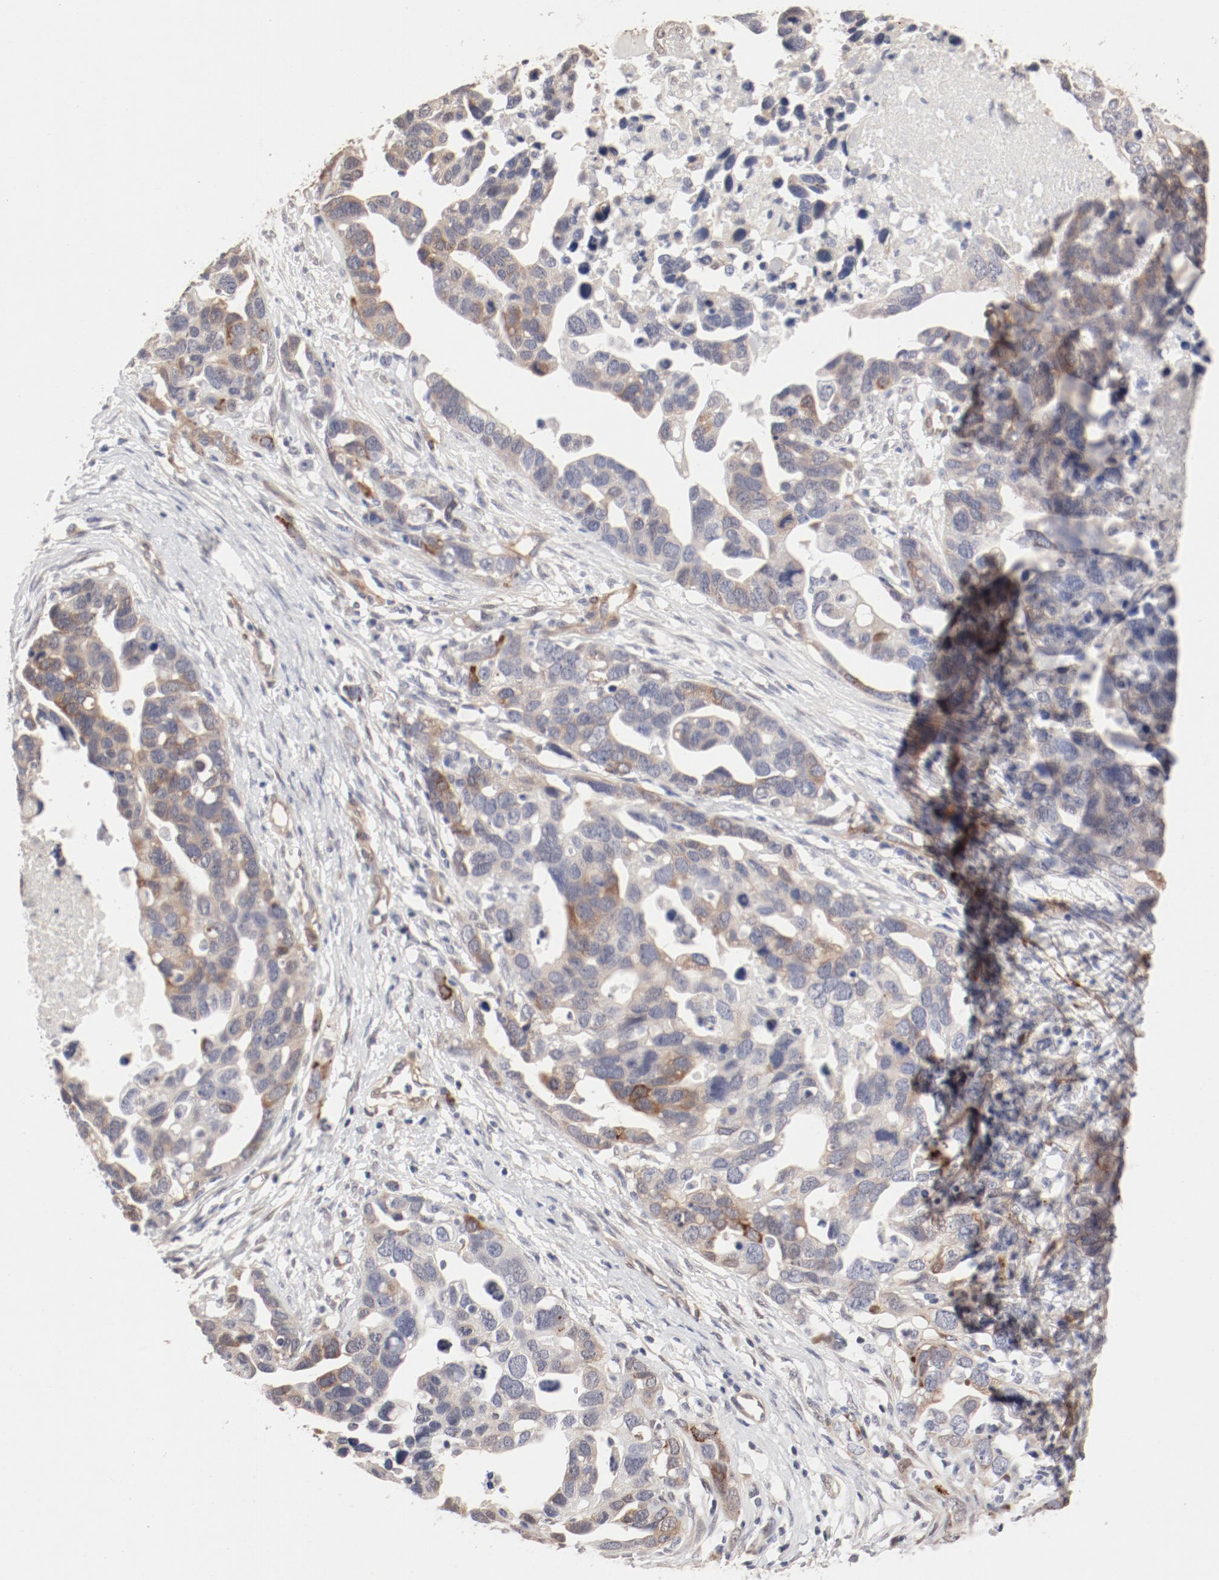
{"staining": {"intensity": "moderate", "quantity": "<25%", "location": "cytoplasmic/membranous"}, "tissue": "ovarian cancer", "cell_type": "Tumor cells", "image_type": "cancer", "snomed": [{"axis": "morphology", "description": "Cystadenocarcinoma, serous, NOS"}, {"axis": "topography", "description": "Ovary"}], "caption": "Protein analysis of ovarian cancer (serous cystadenocarcinoma) tissue shows moderate cytoplasmic/membranous positivity in approximately <25% of tumor cells.", "gene": "MAGED4", "patient": {"sex": "female", "age": 54}}